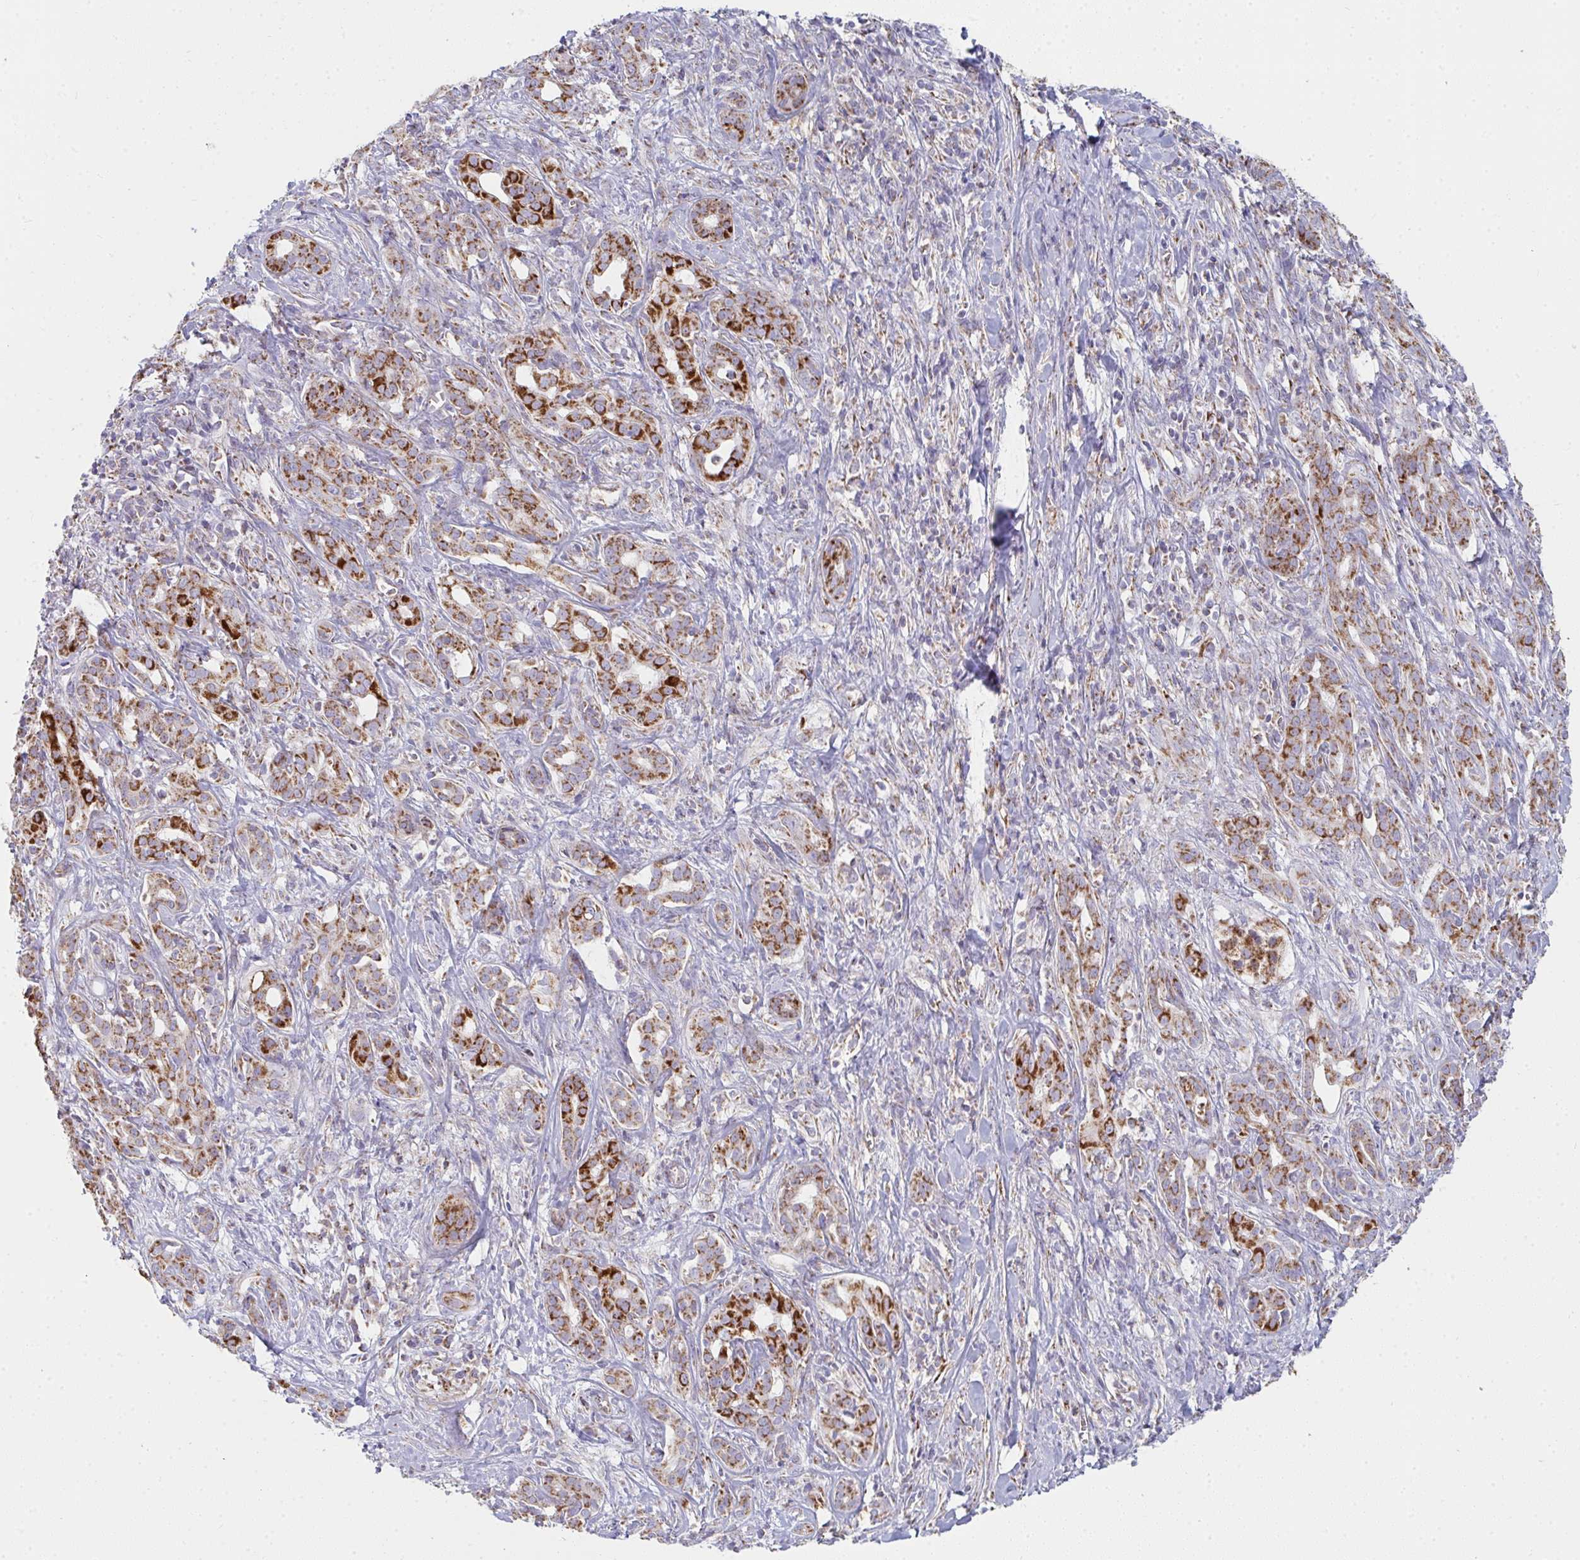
{"staining": {"intensity": "strong", "quantity": "25%-75%", "location": "cytoplasmic/membranous"}, "tissue": "pancreatic cancer", "cell_type": "Tumor cells", "image_type": "cancer", "snomed": [{"axis": "morphology", "description": "Adenocarcinoma, NOS"}, {"axis": "topography", "description": "Pancreas"}], "caption": "Immunohistochemistry (IHC) staining of pancreatic cancer, which shows high levels of strong cytoplasmic/membranous expression in about 25%-75% of tumor cells indicating strong cytoplasmic/membranous protein staining. The staining was performed using DAB (brown) for protein detection and nuclei were counterstained in hematoxylin (blue).", "gene": "FAHD1", "patient": {"sex": "male", "age": 61}}